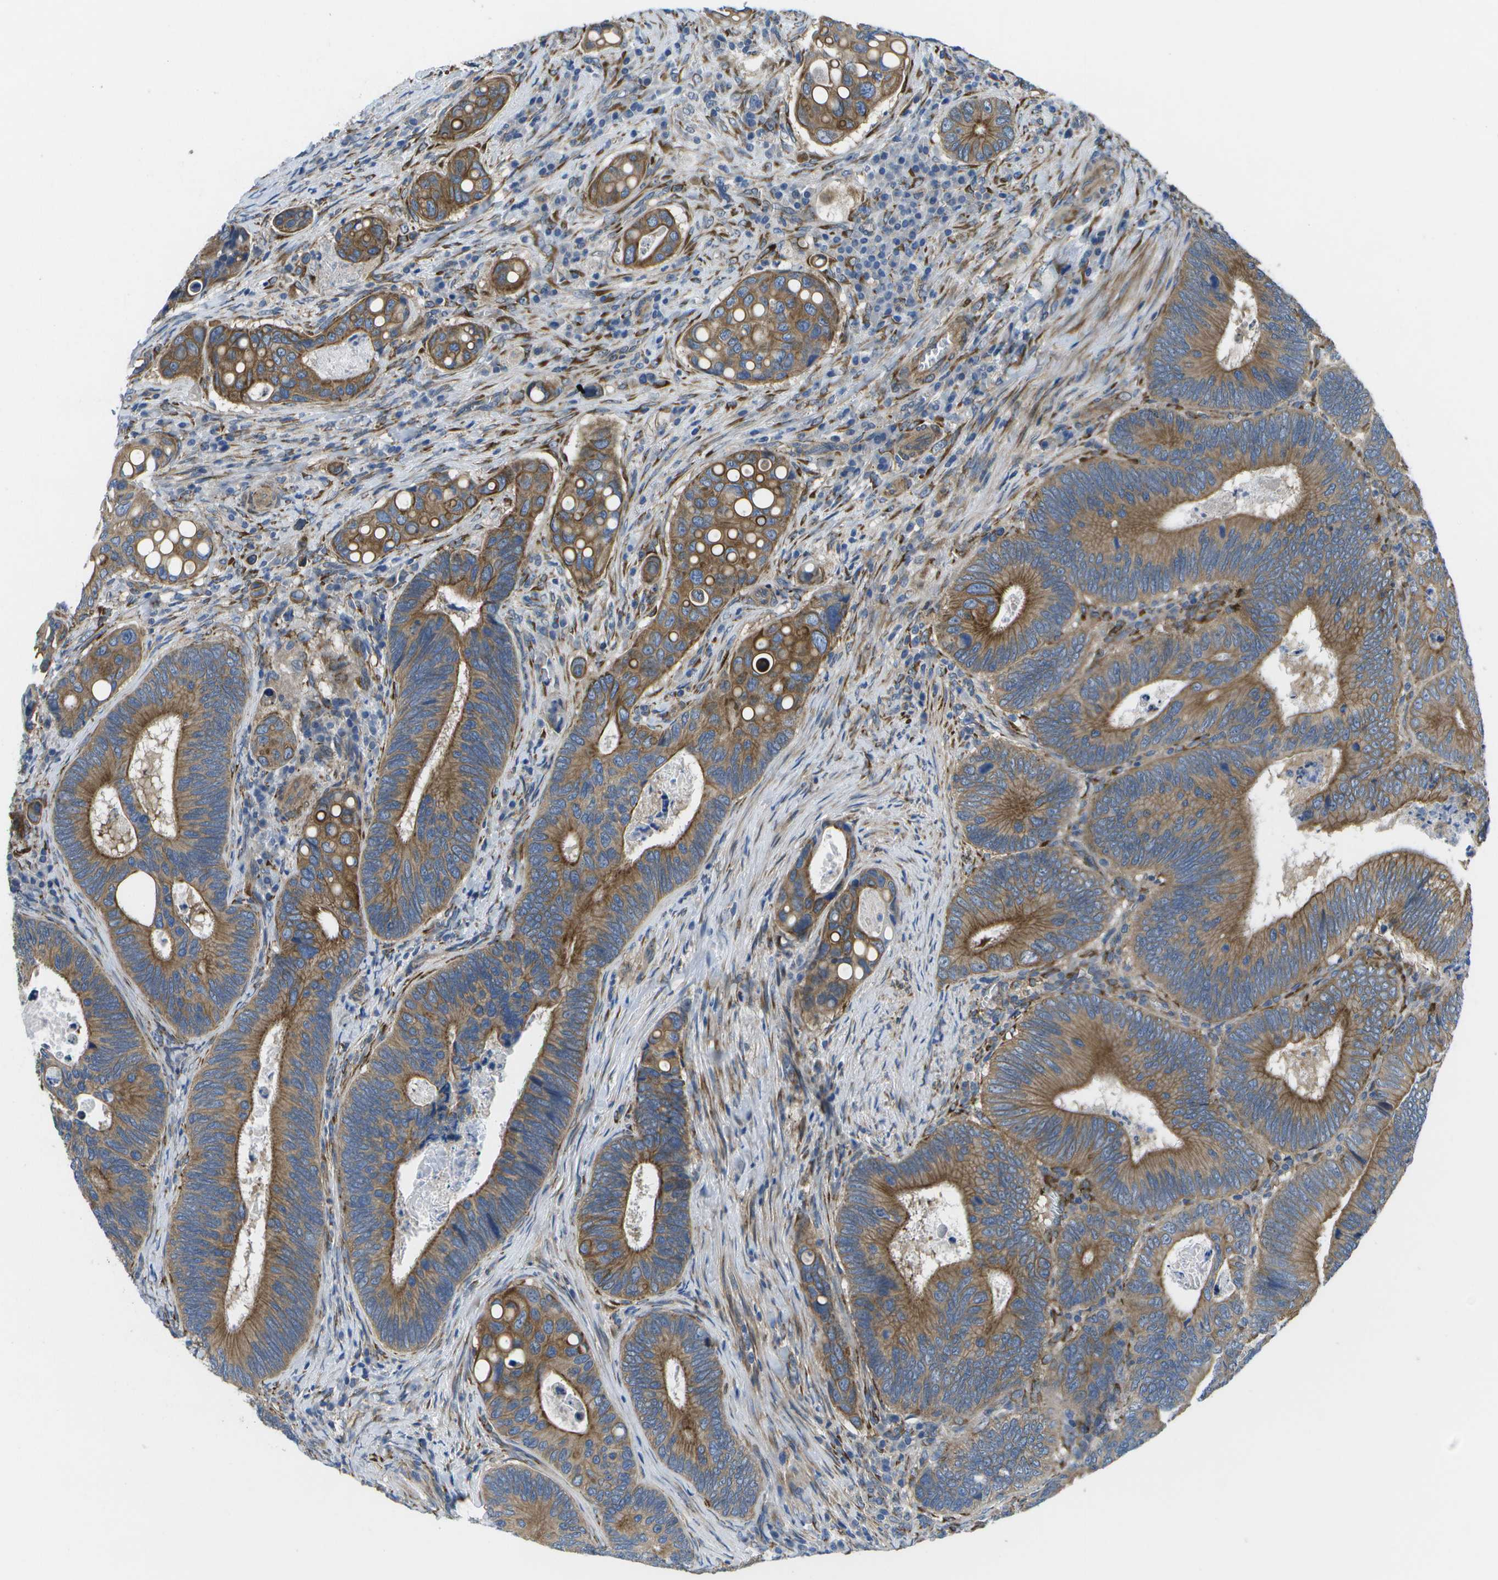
{"staining": {"intensity": "moderate", "quantity": ">75%", "location": "cytoplasmic/membranous"}, "tissue": "colorectal cancer", "cell_type": "Tumor cells", "image_type": "cancer", "snomed": [{"axis": "morphology", "description": "Inflammation, NOS"}, {"axis": "morphology", "description": "Adenocarcinoma, NOS"}, {"axis": "topography", "description": "Colon"}], "caption": "Immunohistochemical staining of human colorectal adenocarcinoma displays moderate cytoplasmic/membranous protein staining in approximately >75% of tumor cells.", "gene": "P3H1", "patient": {"sex": "male", "age": 72}}